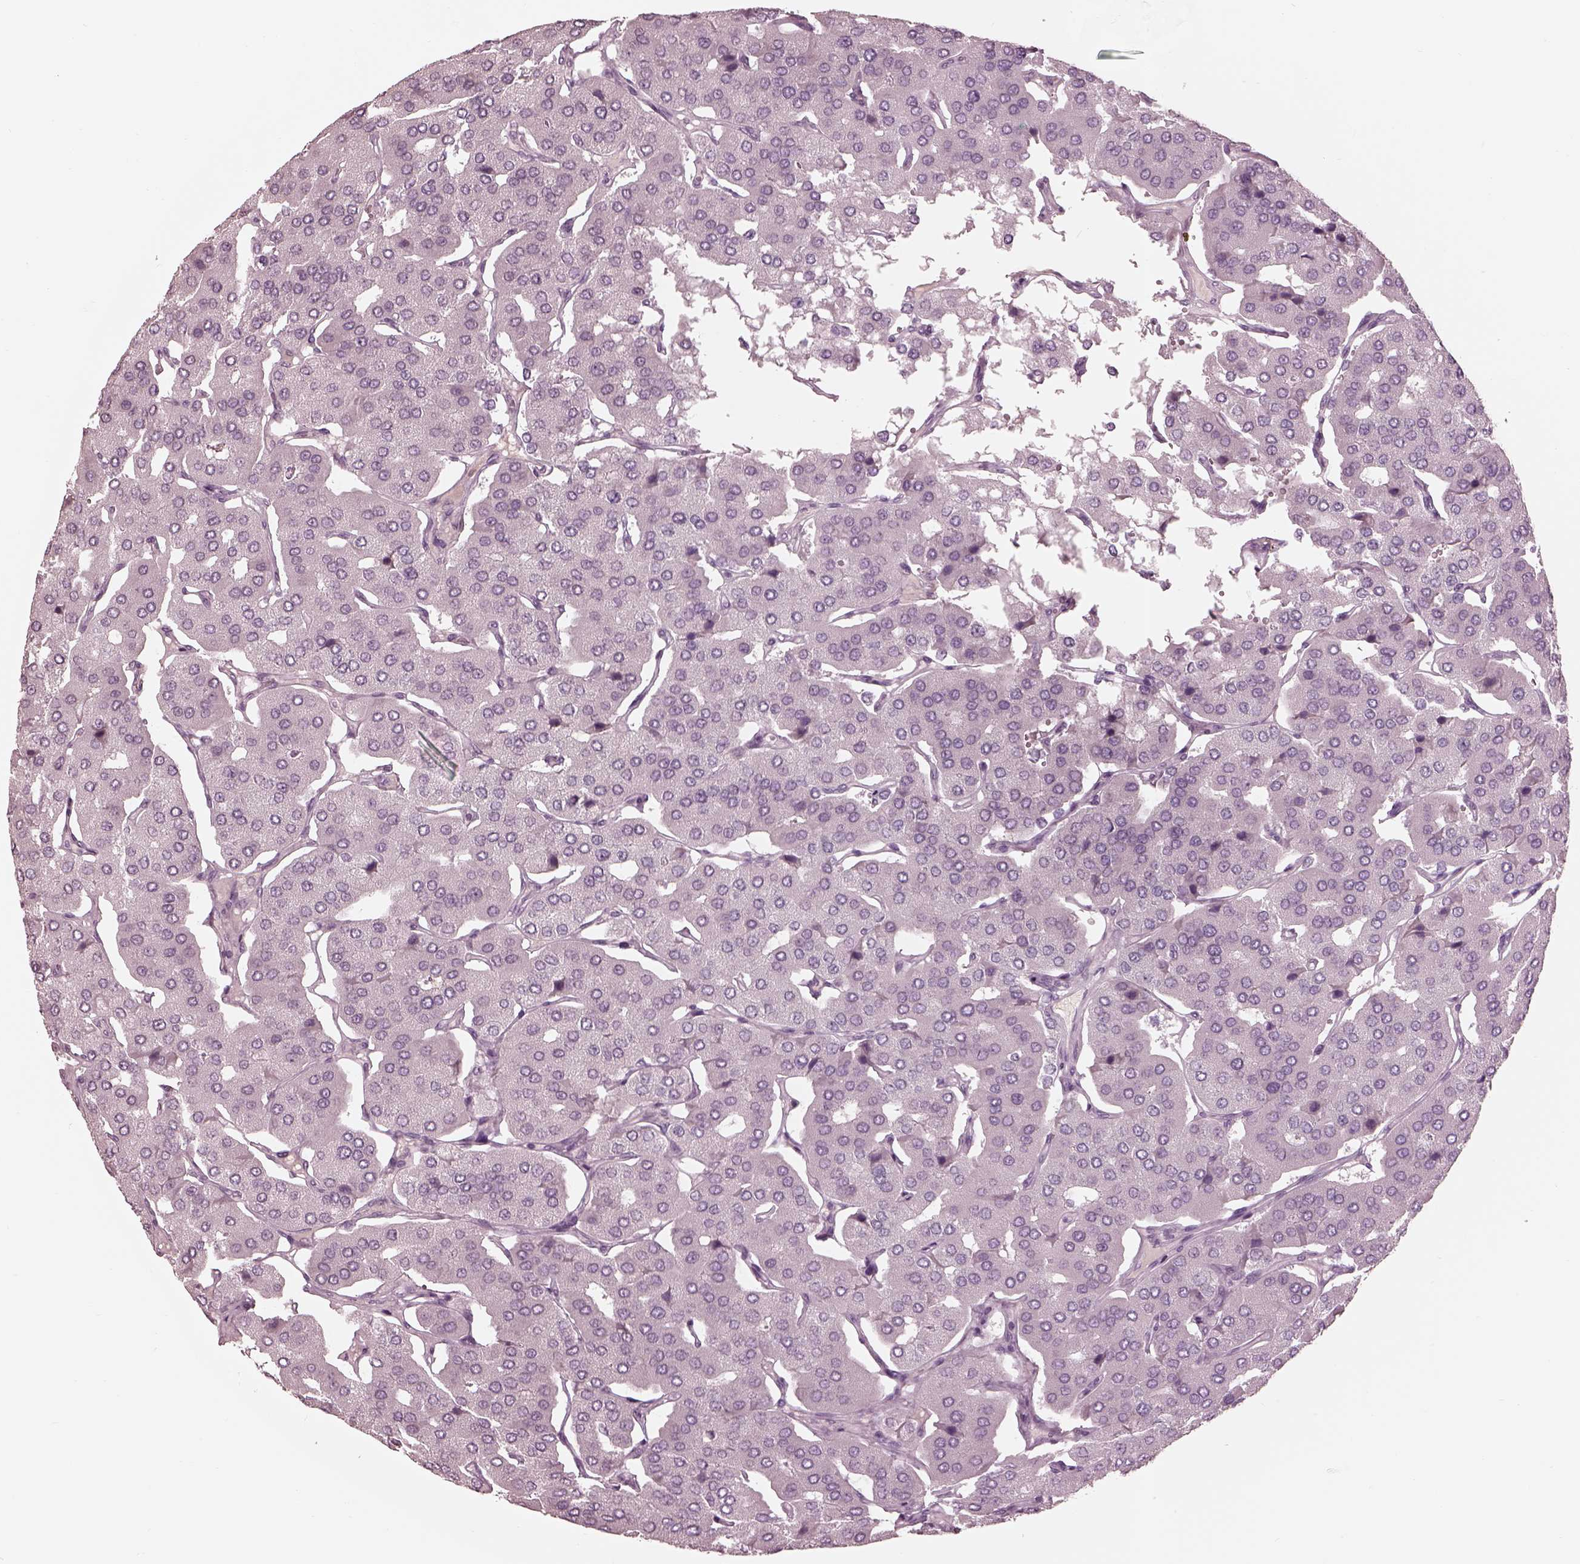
{"staining": {"intensity": "negative", "quantity": "none", "location": "none"}, "tissue": "parathyroid gland", "cell_type": "Glandular cells", "image_type": "normal", "snomed": [{"axis": "morphology", "description": "Normal tissue, NOS"}, {"axis": "morphology", "description": "Adenoma, NOS"}, {"axis": "topography", "description": "Parathyroid gland"}], "caption": "IHC micrograph of unremarkable parathyroid gland: parathyroid gland stained with DAB (3,3'-diaminobenzidine) shows no significant protein positivity in glandular cells.", "gene": "GARIN4", "patient": {"sex": "female", "age": 86}}